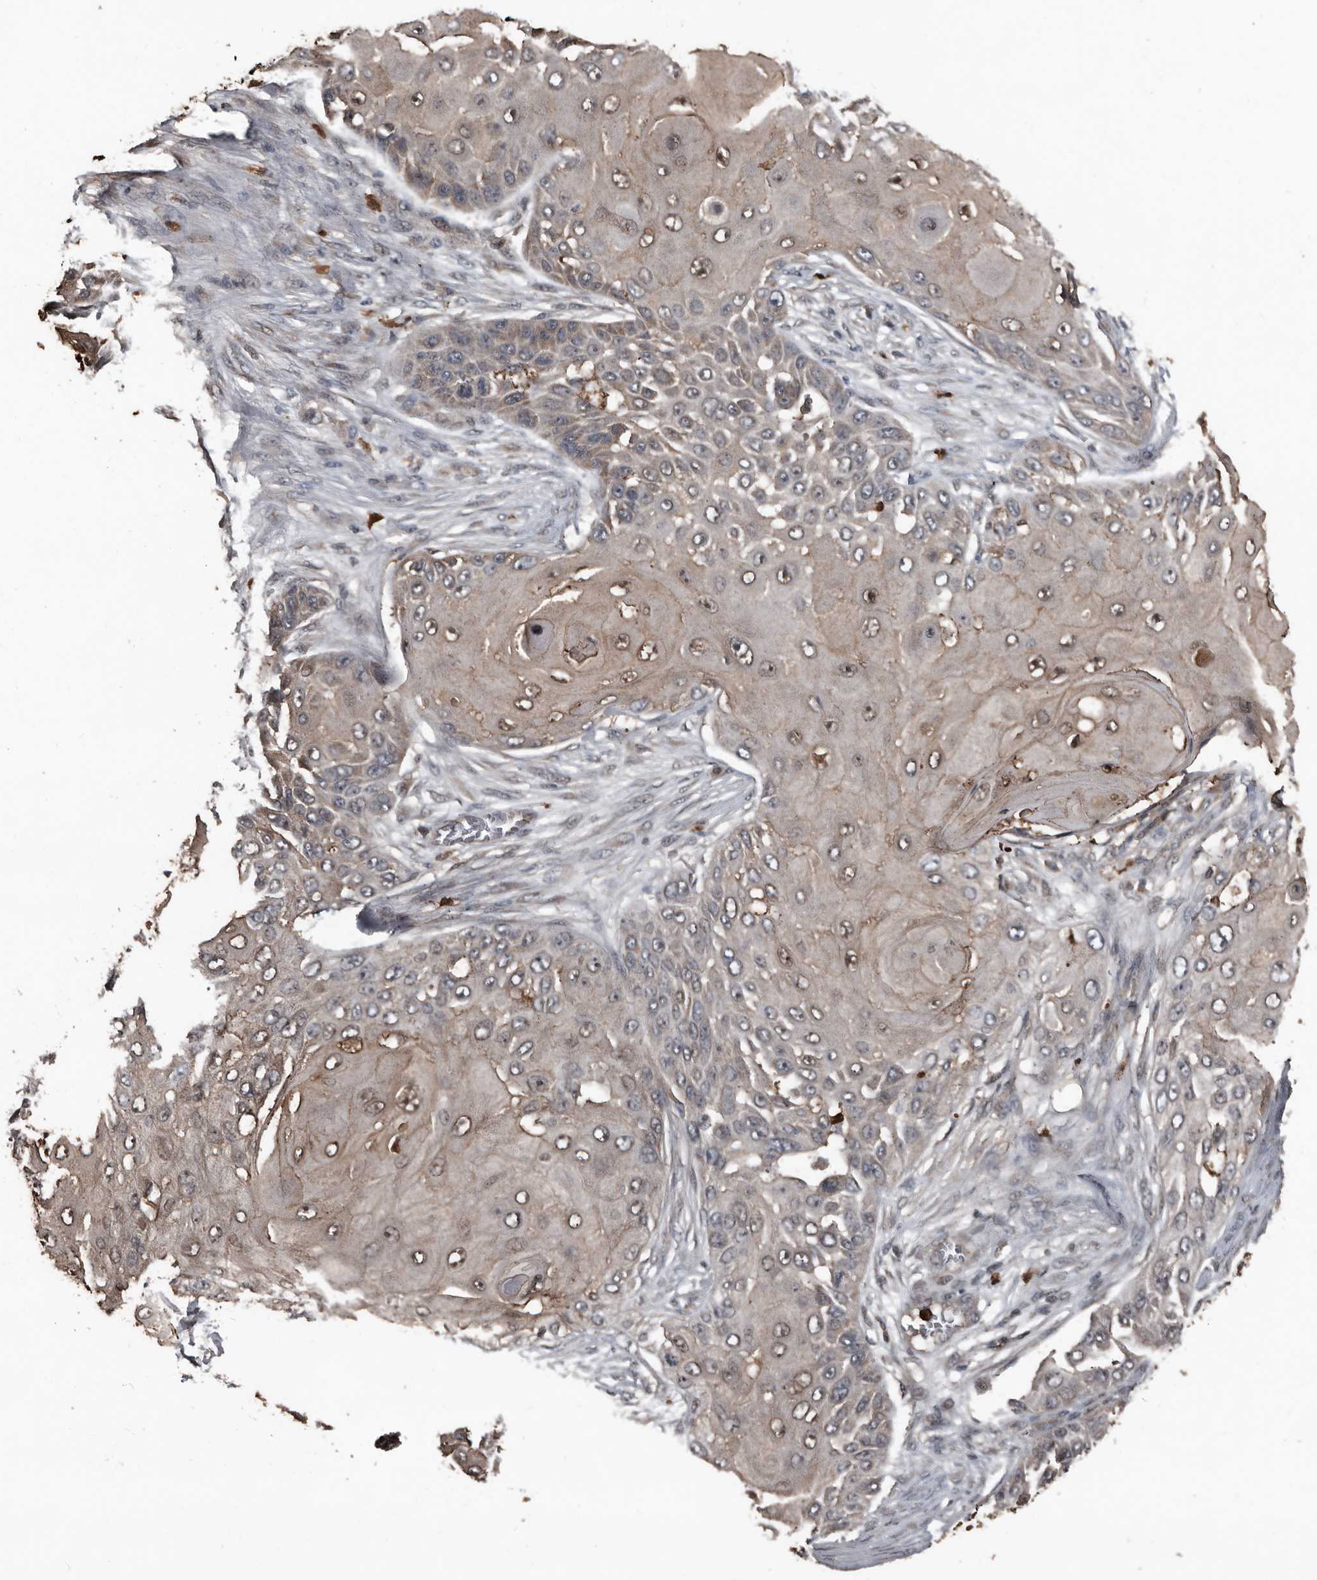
{"staining": {"intensity": "weak", "quantity": ">75%", "location": "cytoplasmic/membranous,nuclear"}, "tissue": "skin cancer", "cell_type": "Tumor cells", "image_type": "cancer", "snomed": [{"axis": "morphology", "description": "Squamous cell carcinoma, NOS"}, {"axis": "topography", "description": "Skin"}], "caption": "The micrograph reveals staining of skin squamous cell carcinoma, revealing weak cytoplasmic/membranous and nuclear protein staining (brown color) within tumor cells.", "gene": "FSBP", "patient": {"sex": "female", "age": 44}}